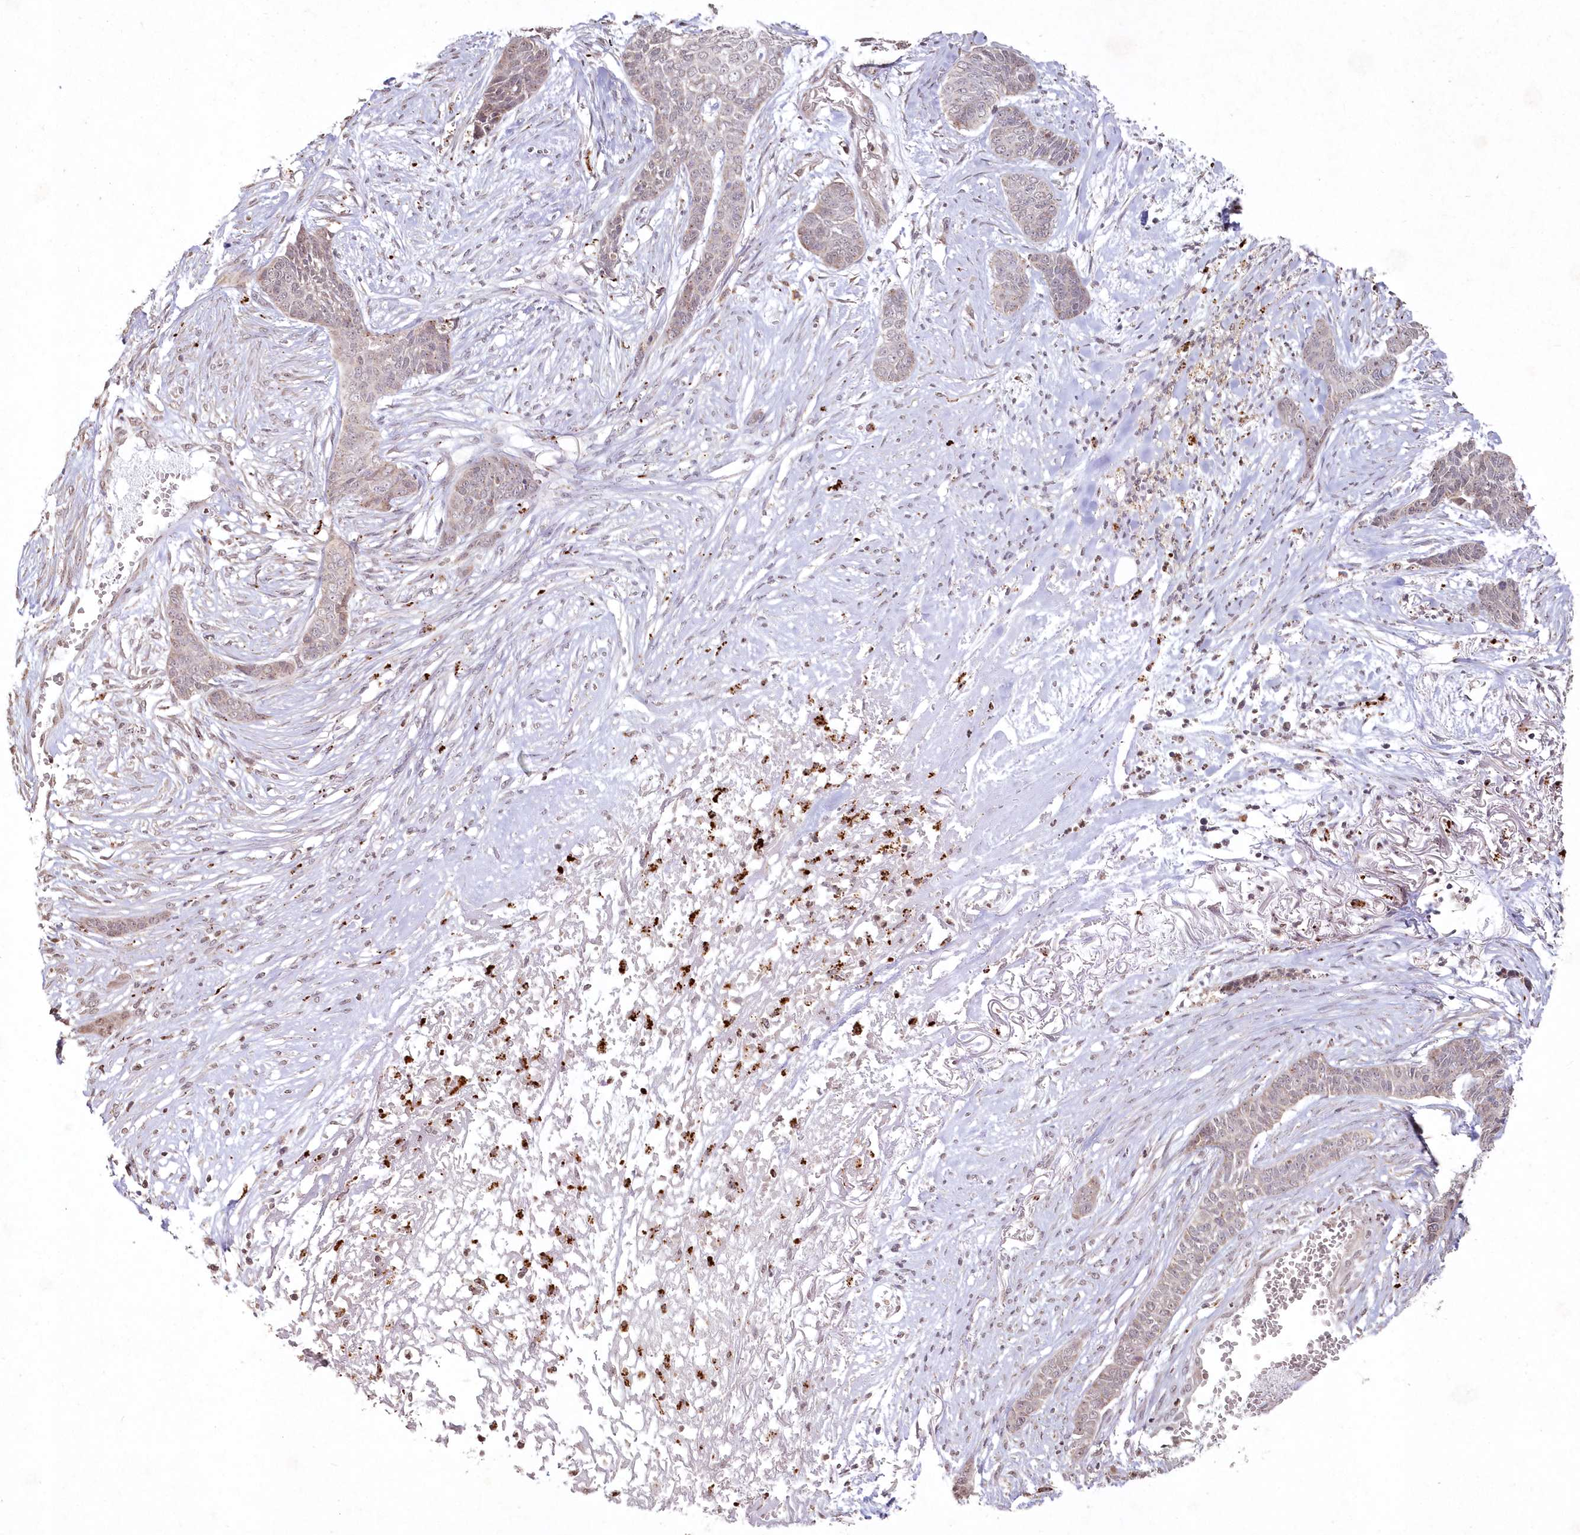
{"staining": {"intensity": "weak", "quantity": "<25%", "location": "cytoplasmic/membranous,nuclear"}, "tissue": "skin cancer", "cell_type": "Tumor cells", "image_type": "cancer", "snomed": [{"axis": "morphology", "description": "Basal cell carcinoma"}, {"axis": "topography", "description": "Skin"}], "caption": "This histopathology image is of skin cancer stained with immunohistochemistry (IHC) to label a protein in brown with the nuclei are counter-stained blue. There is no expression in tumor cells.", "gene": "ARSB", "patient": {"sex": "female", "age": 64}}